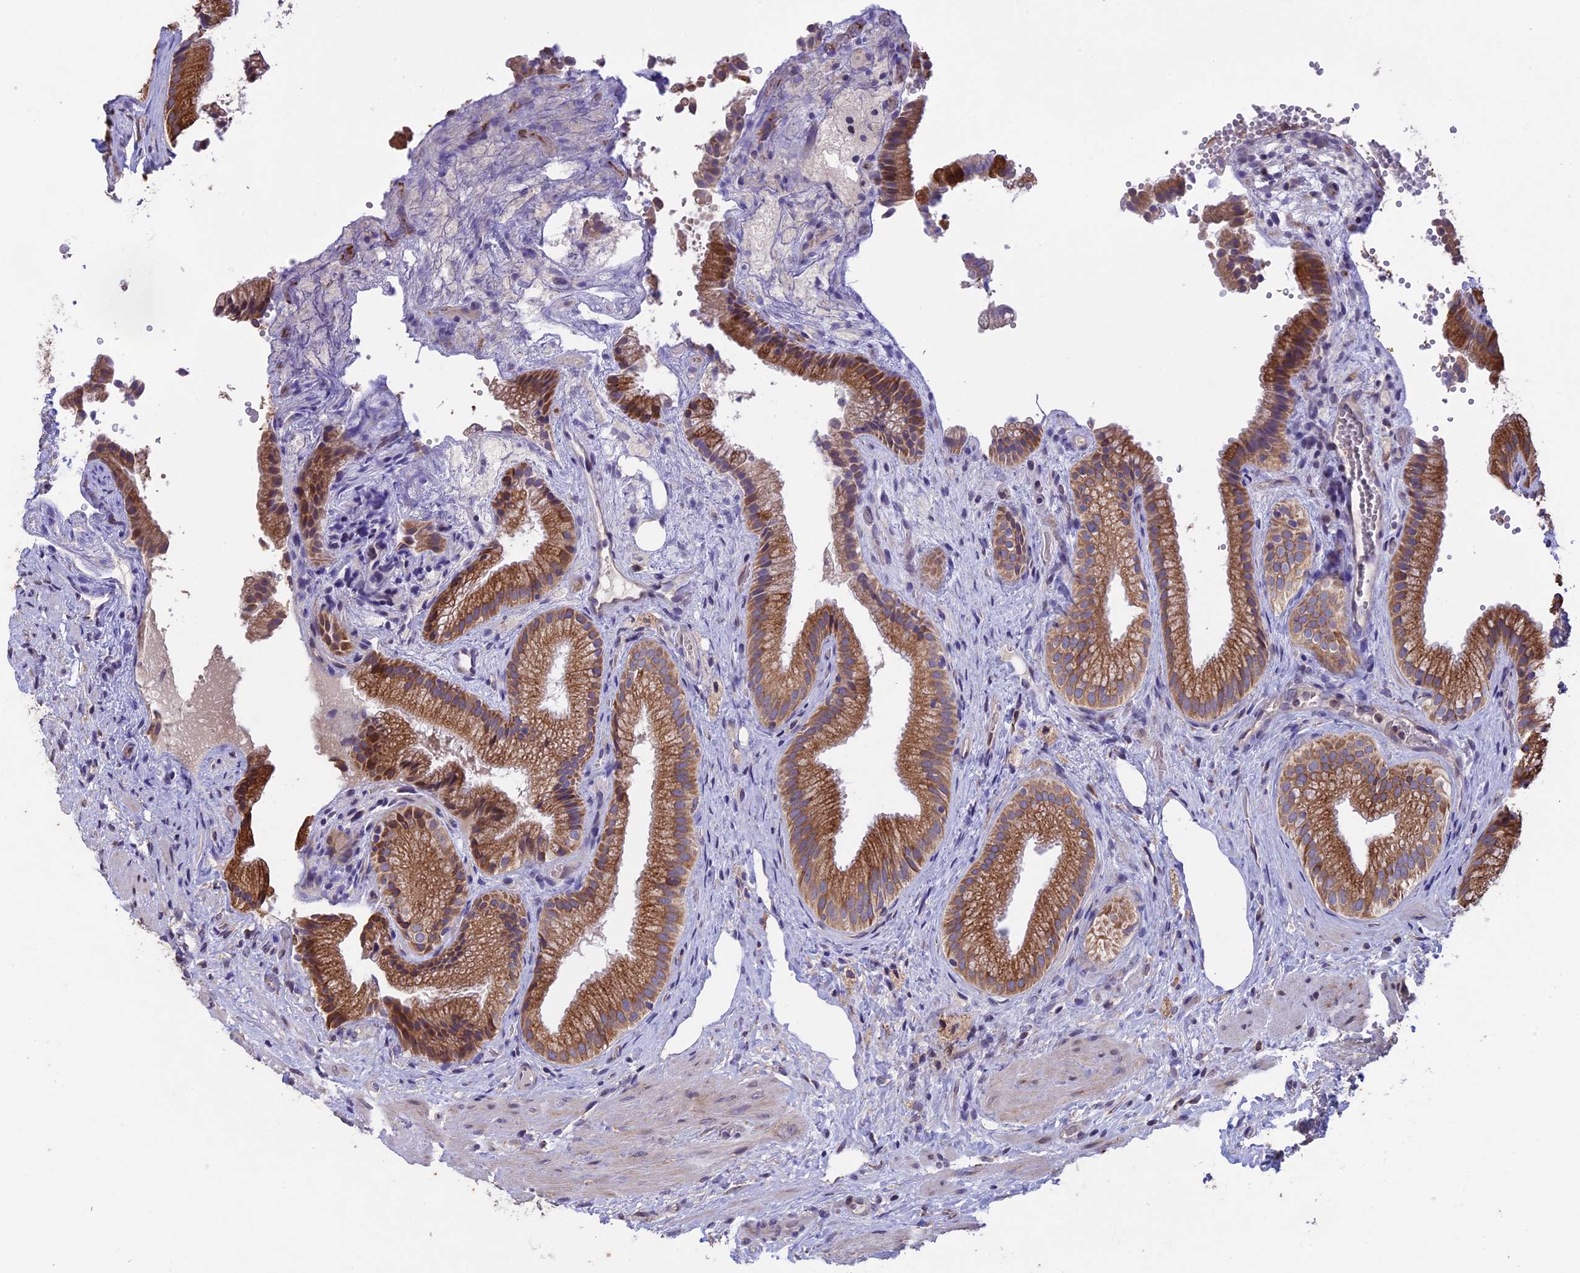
{"staining": {"intensity": "moderate", "quantity": ">75%", "location": "cytoplasmic/membranous"}, "tissue": "gallbladder", "cell_type": "Glandular cells", "image_type": "normal", "snomed": [{"axis": "morphology", "description": "Normal tissue, NOS"}, {"axis": "morphology", "description": "Inflammation, NOS"}, {"axis": "topography", "description": "Gallbladder"}], "caption": "Gallbladder stained with a brown dye displays moderate cytoplasmic/membranous positive staining in about >75% of glandular cells.", "gene": "DMRTA2", "patient": {"sex": "male", "age": 51}}